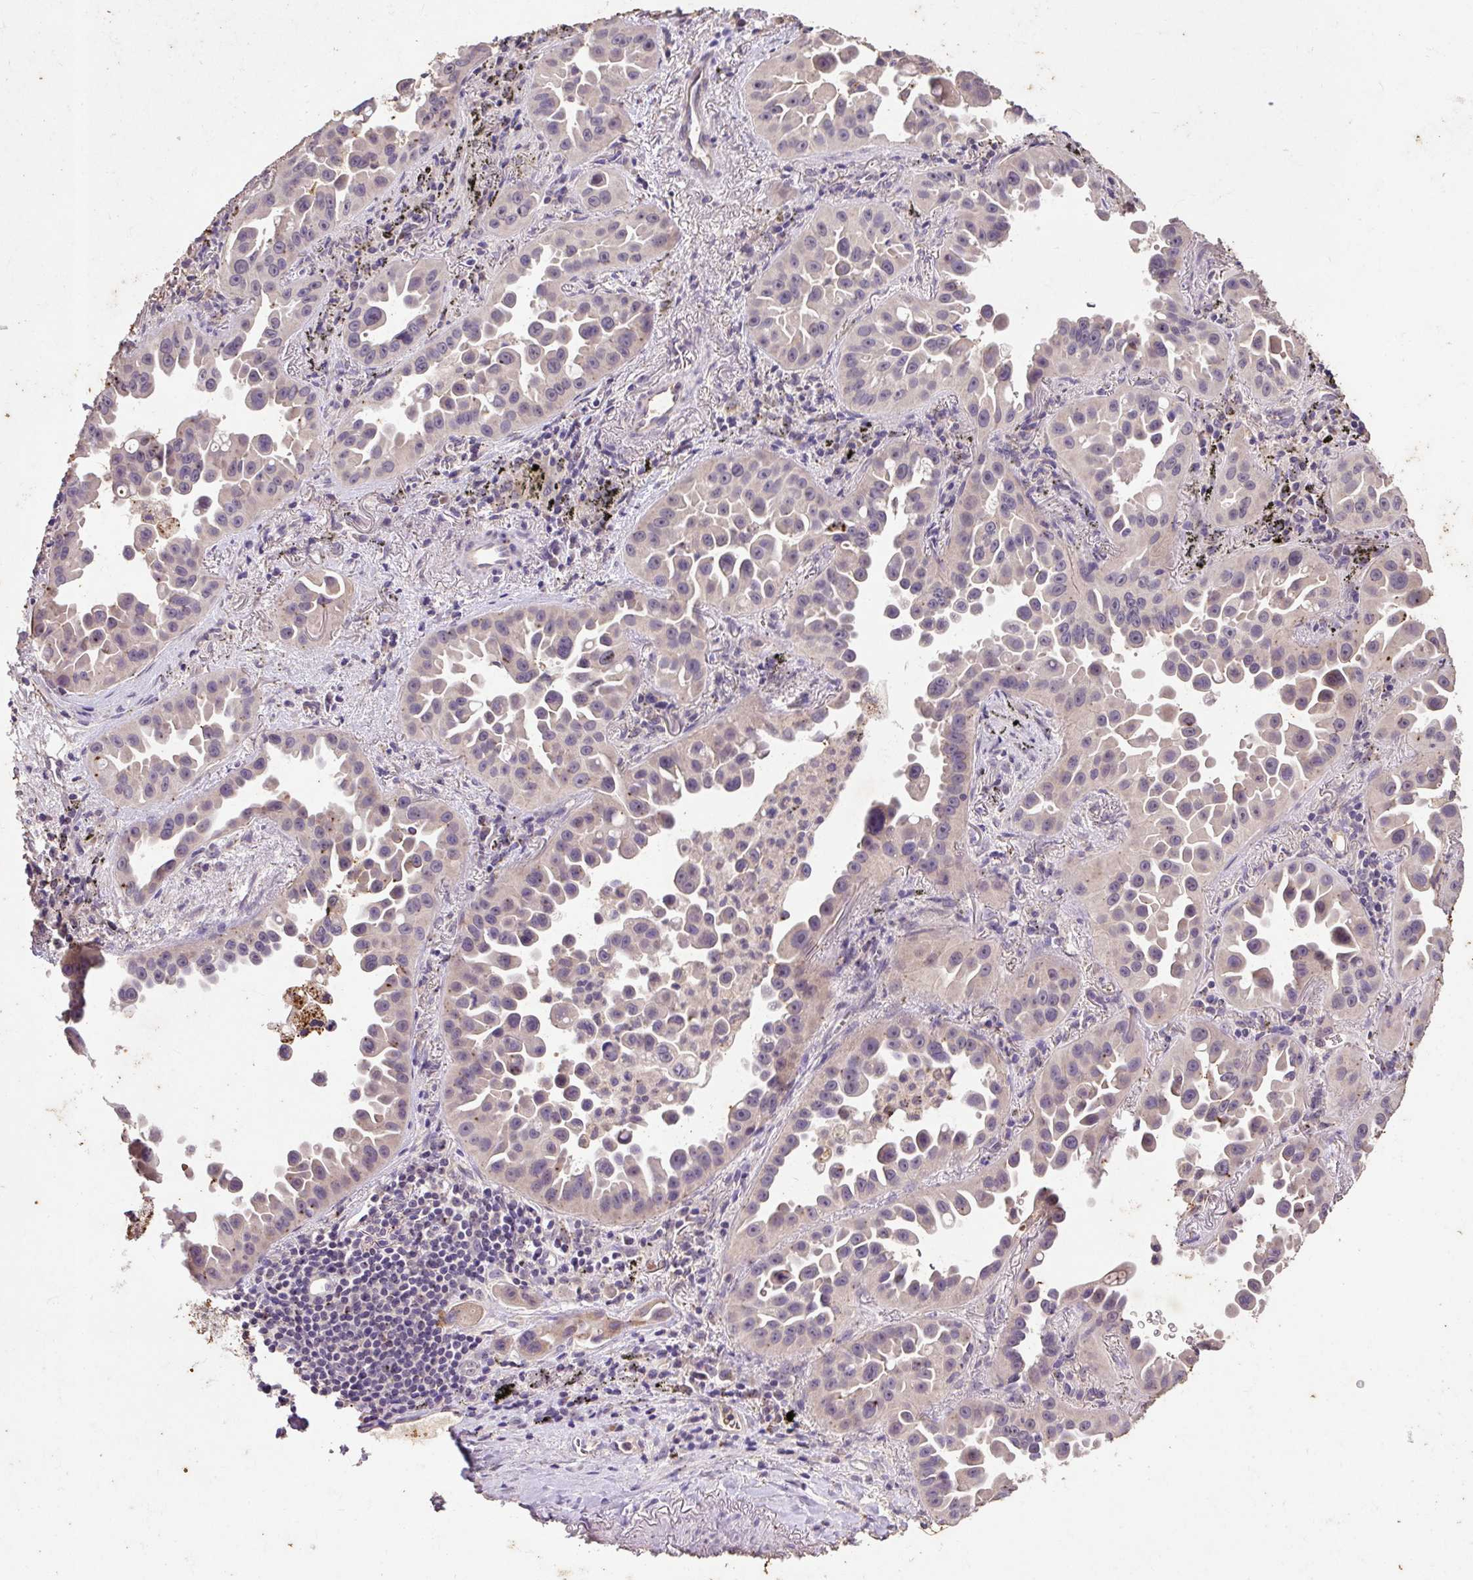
{"staining": {"intensity": "weak", "quantity": "<25%", "location": "cytoplasmic/membranous"}, "tissue": "lung cancer", "cell_type": "Tumor cells", "image_type": "cancer", "snomed": [{"axis": "morphology", "description": "Adenocarcinoma, NOS"}, {"axis": "topography", "description": "Lung"}], "caption": "High power microscopy micrograph of an immunohistochemistry (IHC) micrograph of lung cancer, revealing no significant staining in tumor cells.", "gene": "LRTM2", "patient": {"sex": "male", "age": 68}}